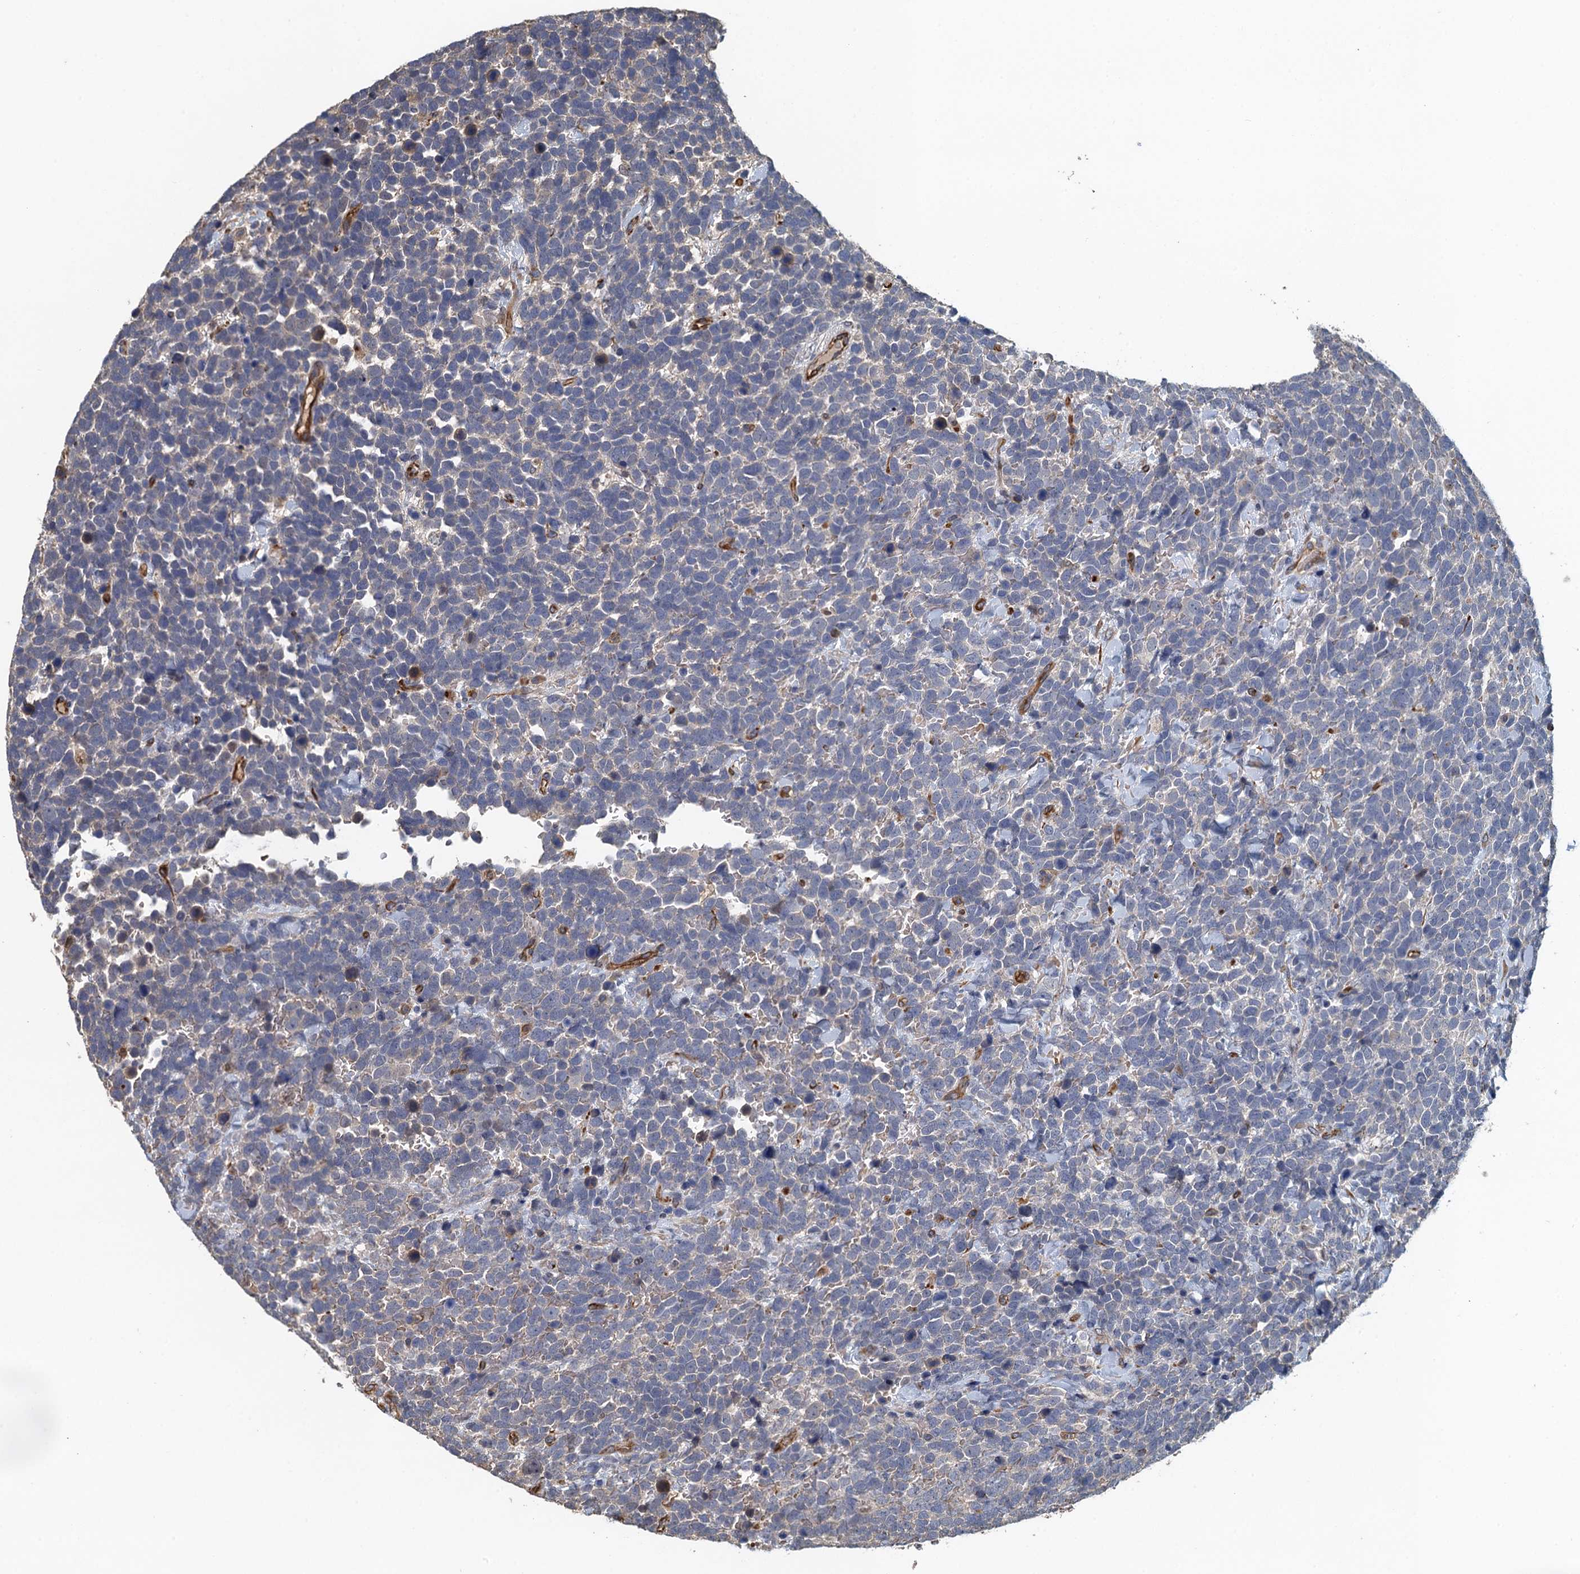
{"staining": {"intensity": "negative", "quantity": "none", "location": "none"}, "tissue": "urothelial cancer", "cell_type": "Tumor cells", "image_type": "cancer", "snomed": [{"axis": "morphology", "description": "Urothelial carcinoma, High grade"}, {"axis": "topography", "description": "Urinary bladder"}], "caption": "This is an immunohistochemistry (IHC) micrograph of human high-grade urothelial carcinoma. There is no positivity in tumor cells.", "gene": "ACSBG1", "patient": {"sex": "female", "age": 82}}